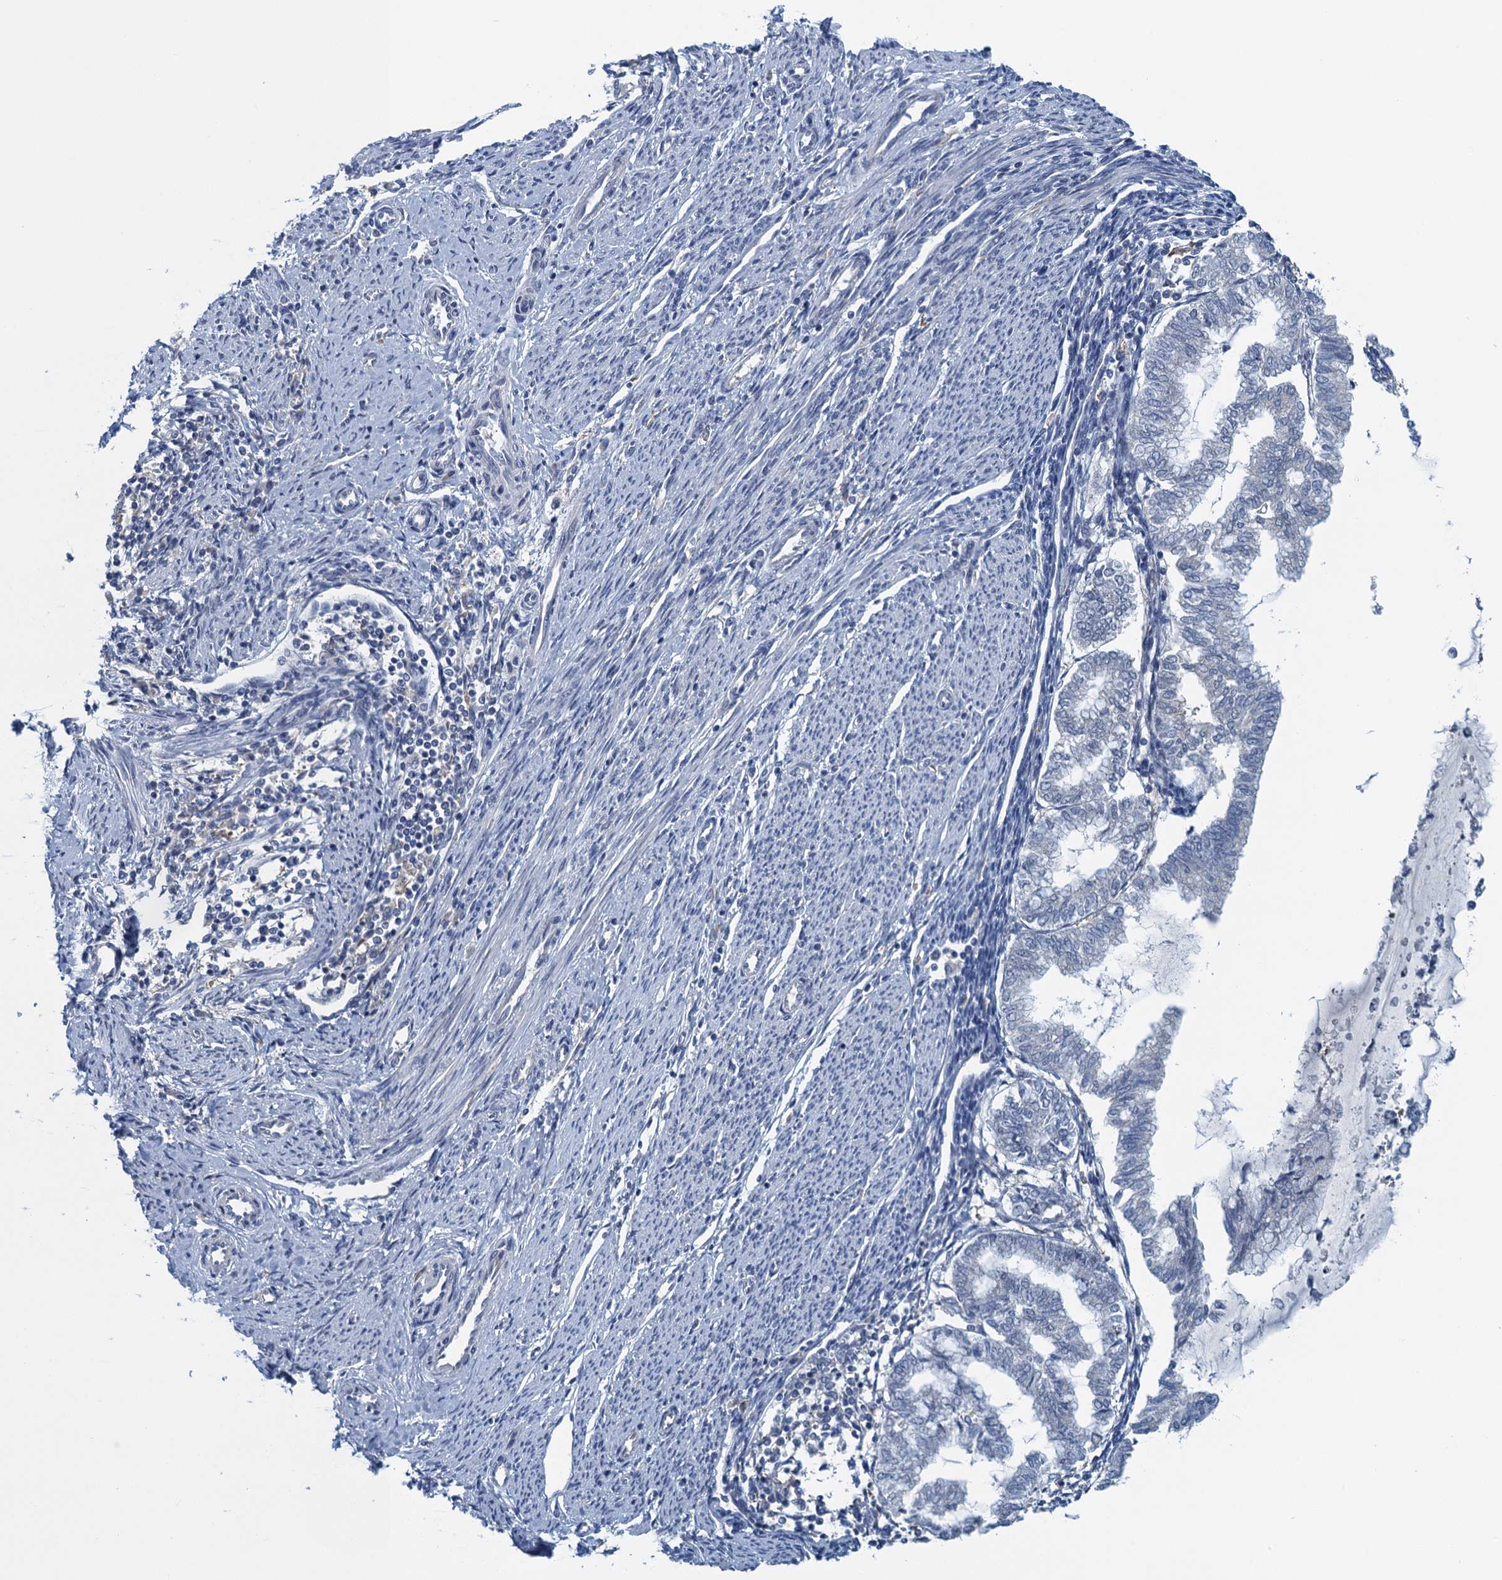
{"staining": {"intensity": "negative", "quantity": "none", "location": "none"}, "tissue": "endometrial cancer", "cell_type": "Tumor cells", "image_type": "cancer", "snomed": [{"axis": "morphology", "description": "Adenocarcinoma, NOS"}, {"axis": "topography", "description": "Endometrium"}], "caption": "Endometrial cancer was stained to show a protein in brown. There is no significant staining in tumor cells.", "gene": "NCKAP1L", "patient": {"sex": "female", "age": 79}}